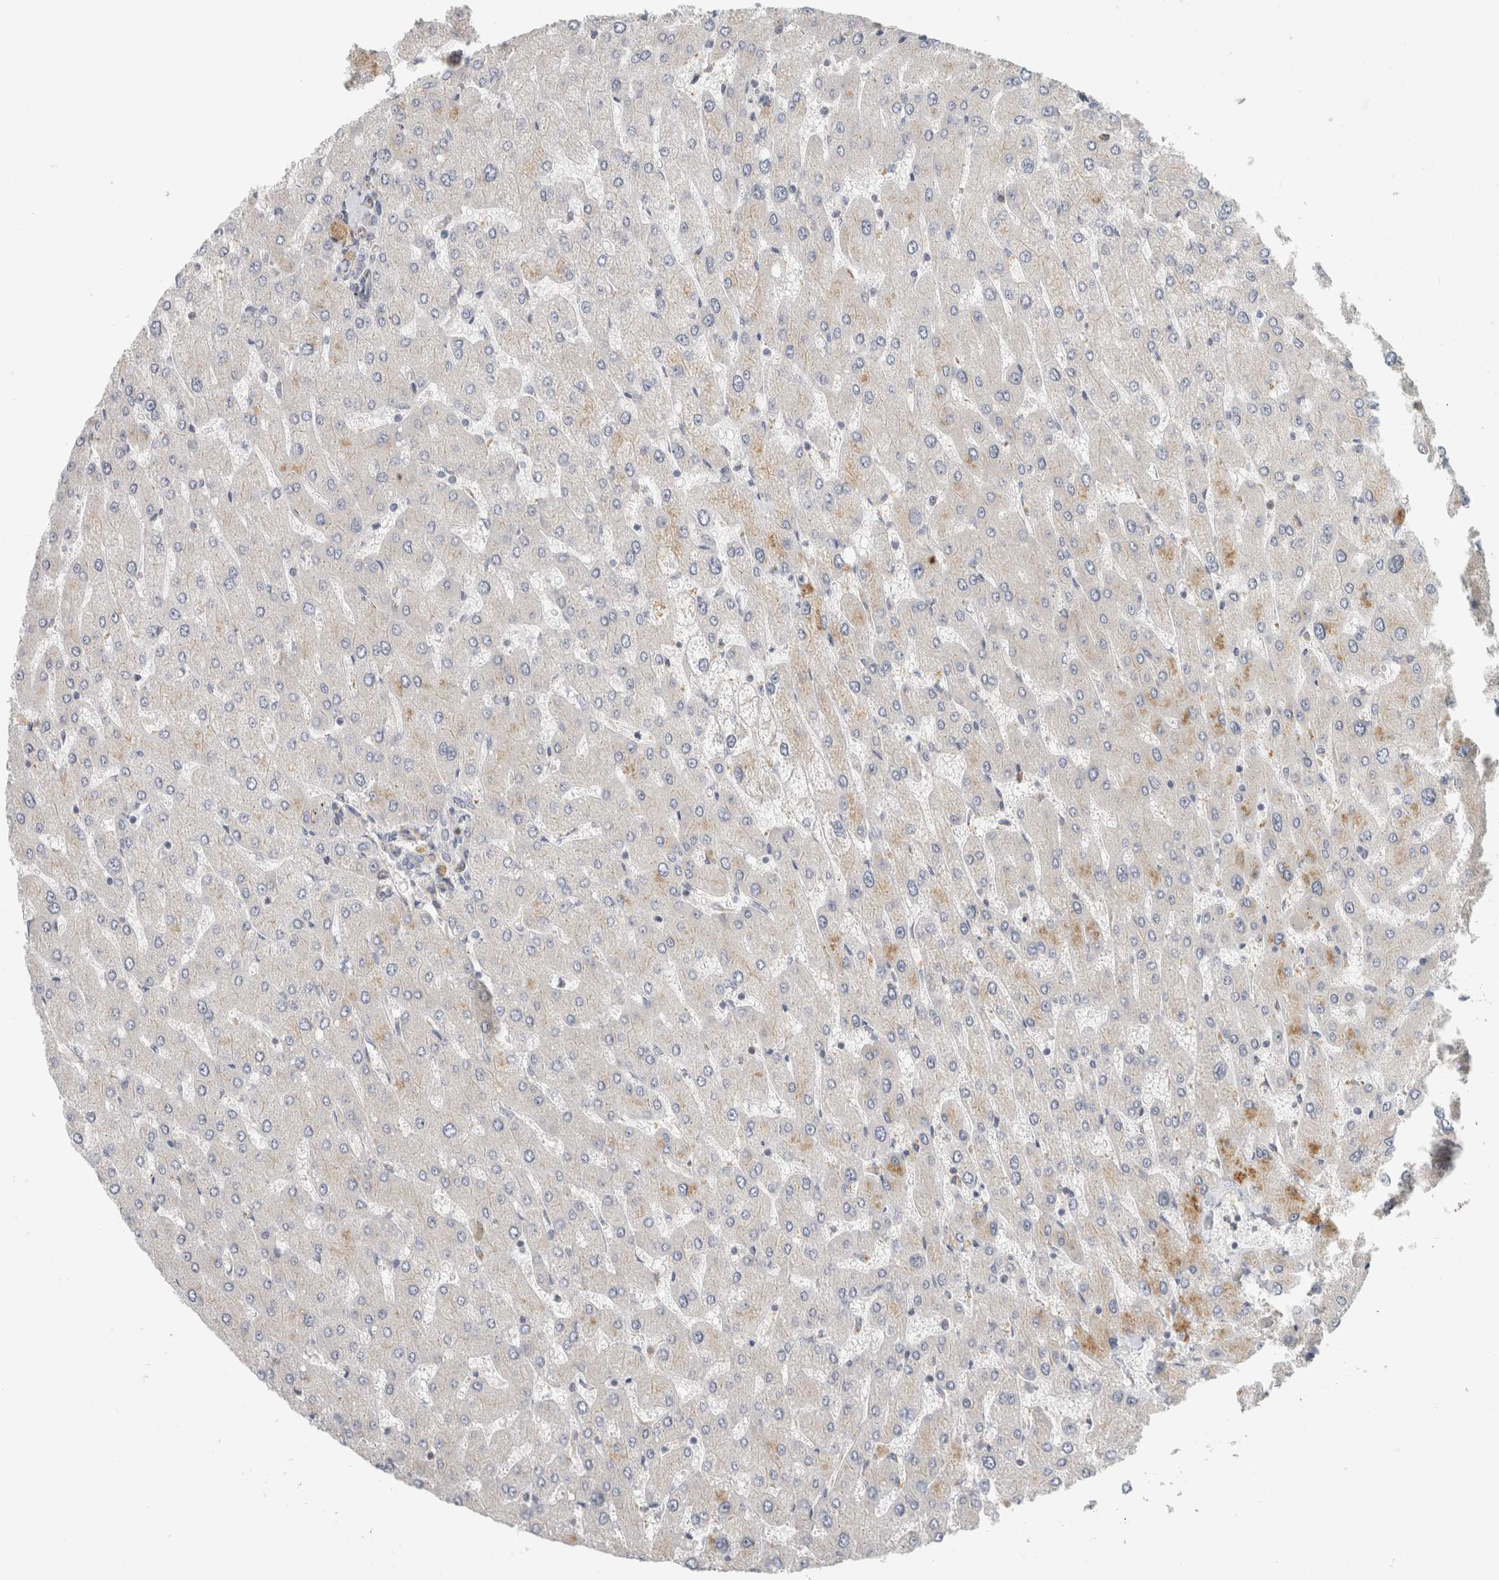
{"staining": {"intensity": "negative", "quantity": "none", "location": "none"}, "tissue": "liver", "cell_type": "Cholangiocytes", "image_type": "normal", "snomed": [{"axis": "morphology", "description": "Normal tissue, NOS"}, {"axis": "topography", "description": "Liver"}], "caption": "The photomicrograph displays no significant staining in cholangiocytes of liver.", "gene": "KPNA5", "patient": {"sex": "male", "age": 55}}